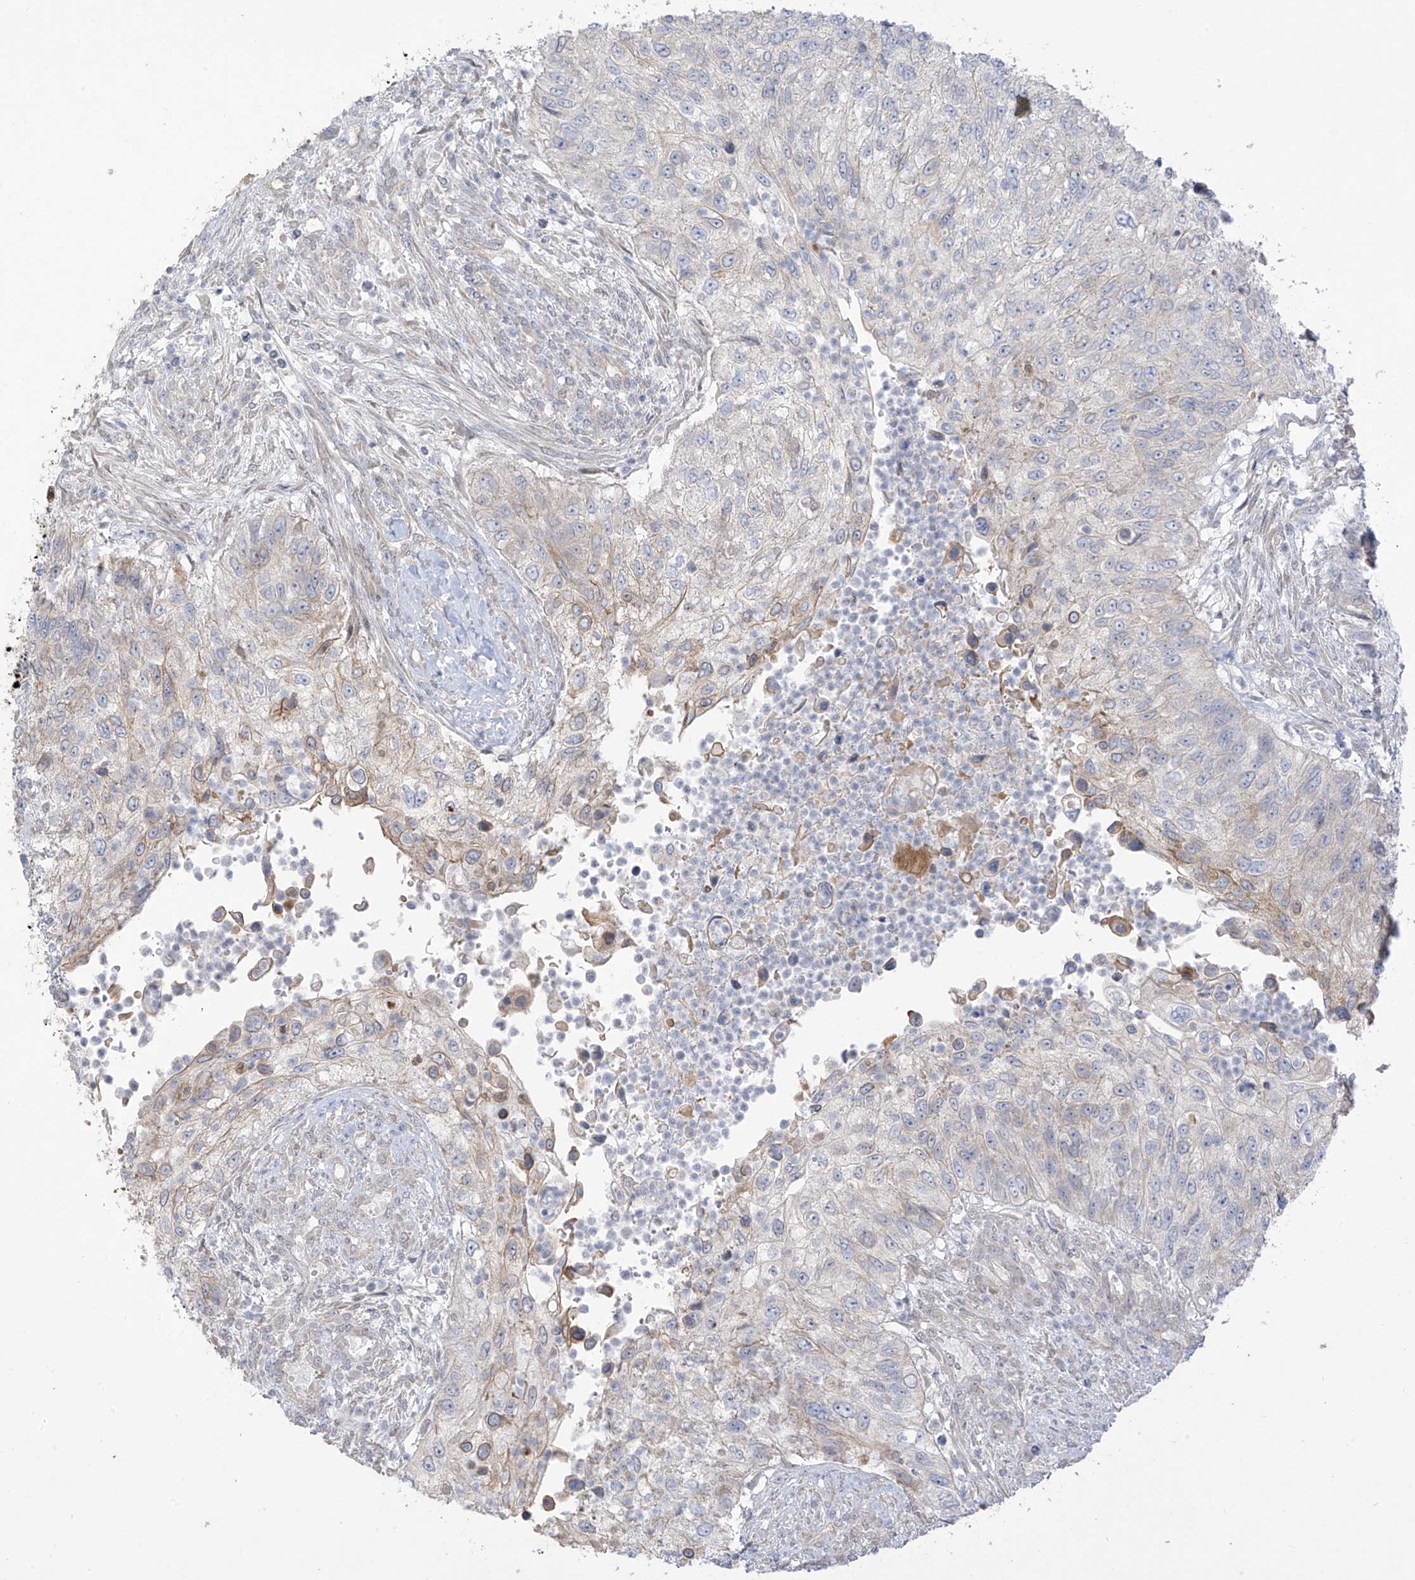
{"staining": {"intensity": "moderate", "quantity": "<25%", "location": "cytoplasmic/membranous"}, "tissue": "urothelial cancer", "cell_type": "Tumor cells", "image_type": "cancer", "snomed": [{"axis": "morphology", "description": "Urothelial carcinoma, High grade"}, {"axis": "topography", "description": "Urinary bladder"}], "caption": "IHC image of neoplastic tissue: high-grade urothelial carcinoma stained using immunohistochemistry demonstrates low levels of moderate protein expression localized specifically in the cytoplasmic/membranous of tumor cells, appearing as a cytoplasmic/membranous brown color.", "gene": "EIPR1", "patient": {"sex": "female", "age": 60}}